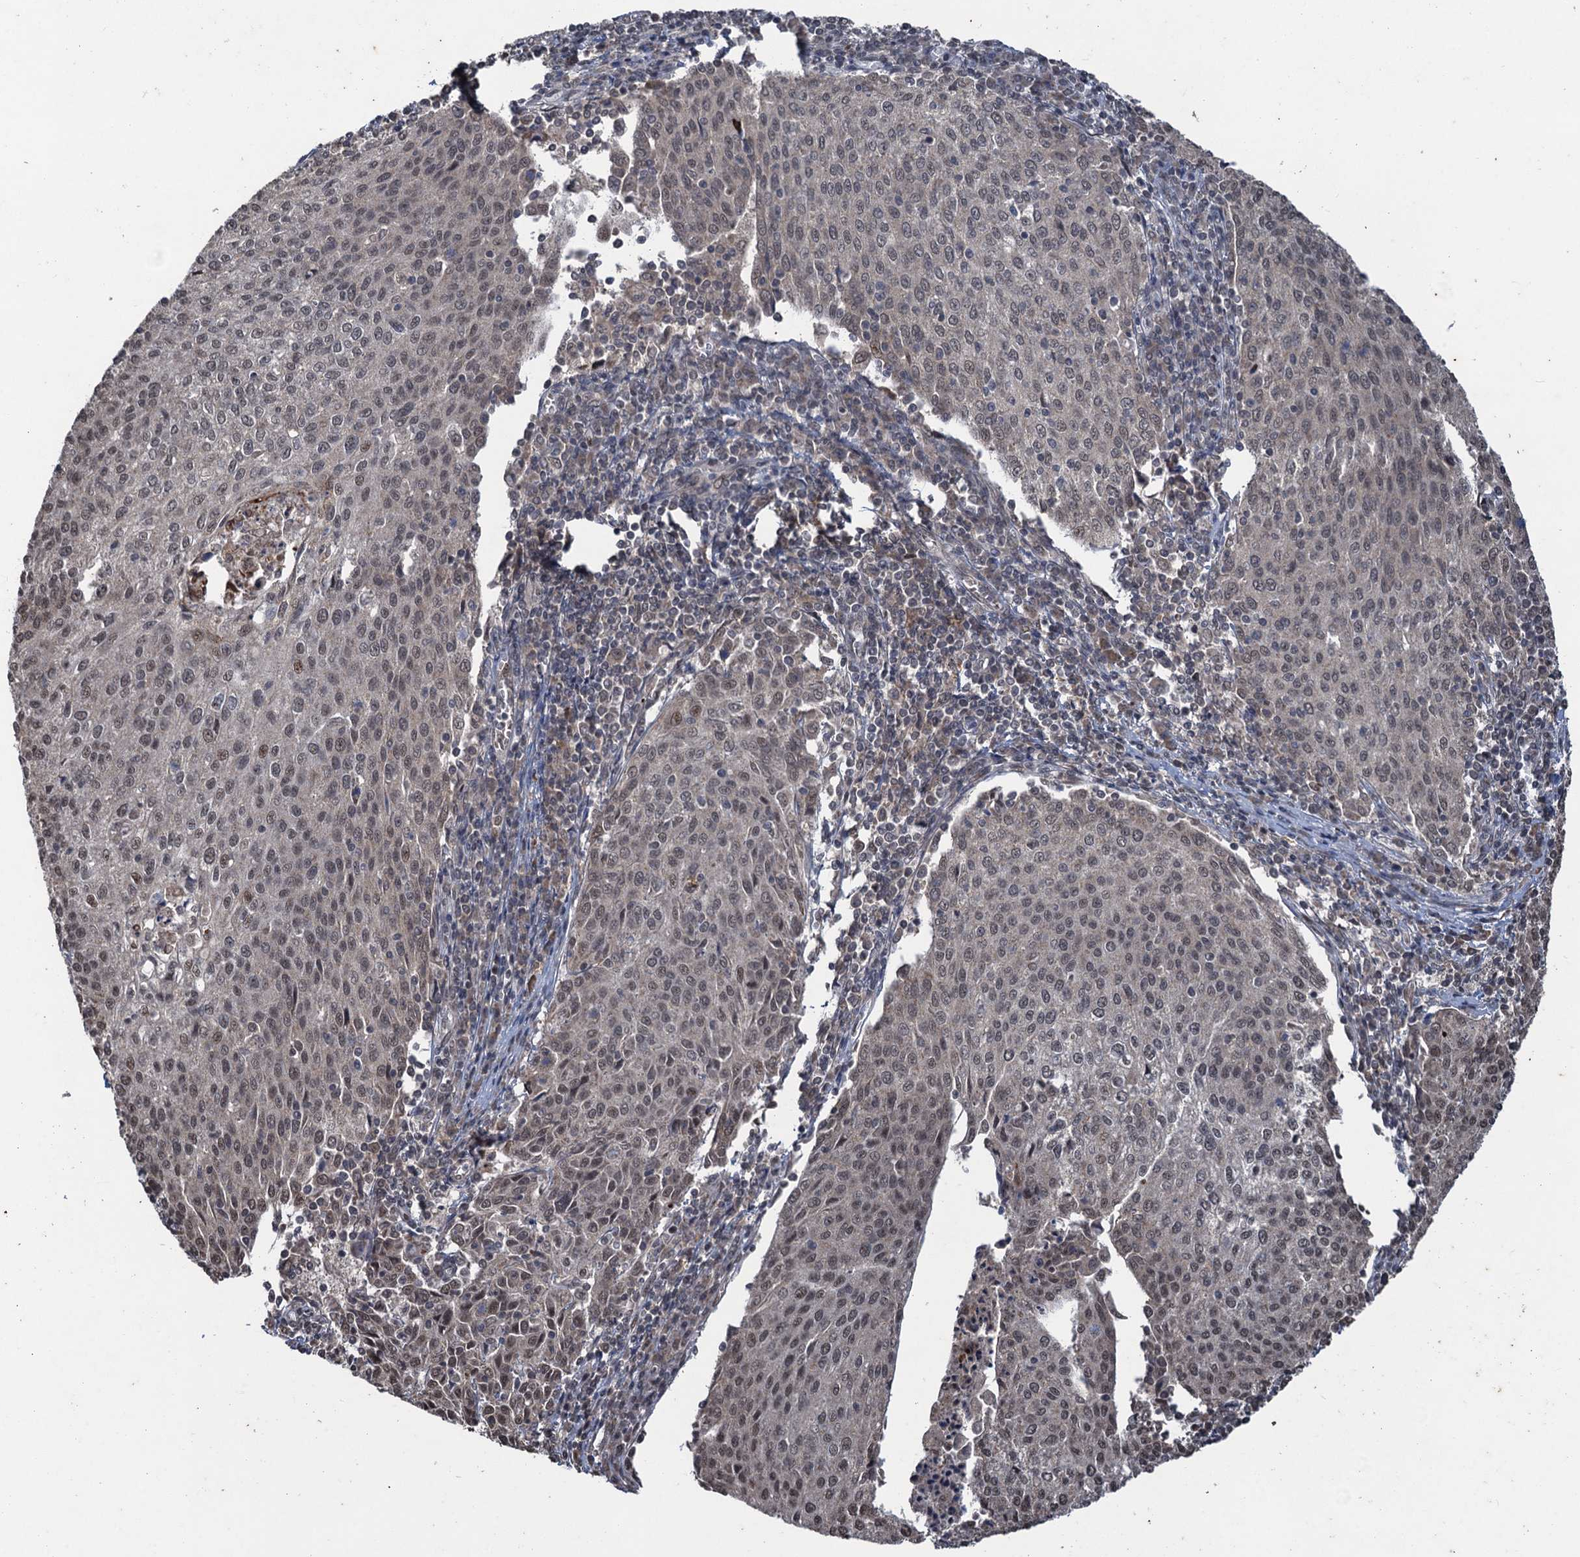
{"staining": {"intensity": "weak", "quantity": "25%-75%", "location": "nuclear"}, "tissue": "cervical cancer", "cell_type": "Tumor cells", "image_type": "cancer", "snomed": [{"axis": "morphology", "description": "Squamous cell carcinoma, NOS"}, {"axis": "topography", "description": "Cervix"}], "caption": "Tumor cells demonstrate low levels of weak nuclear expression in about 25%-75% of cells in squamous cell carcinoma (cervical).", "gene": "REP15", "patient": {"sex": "female", "age": 46}}